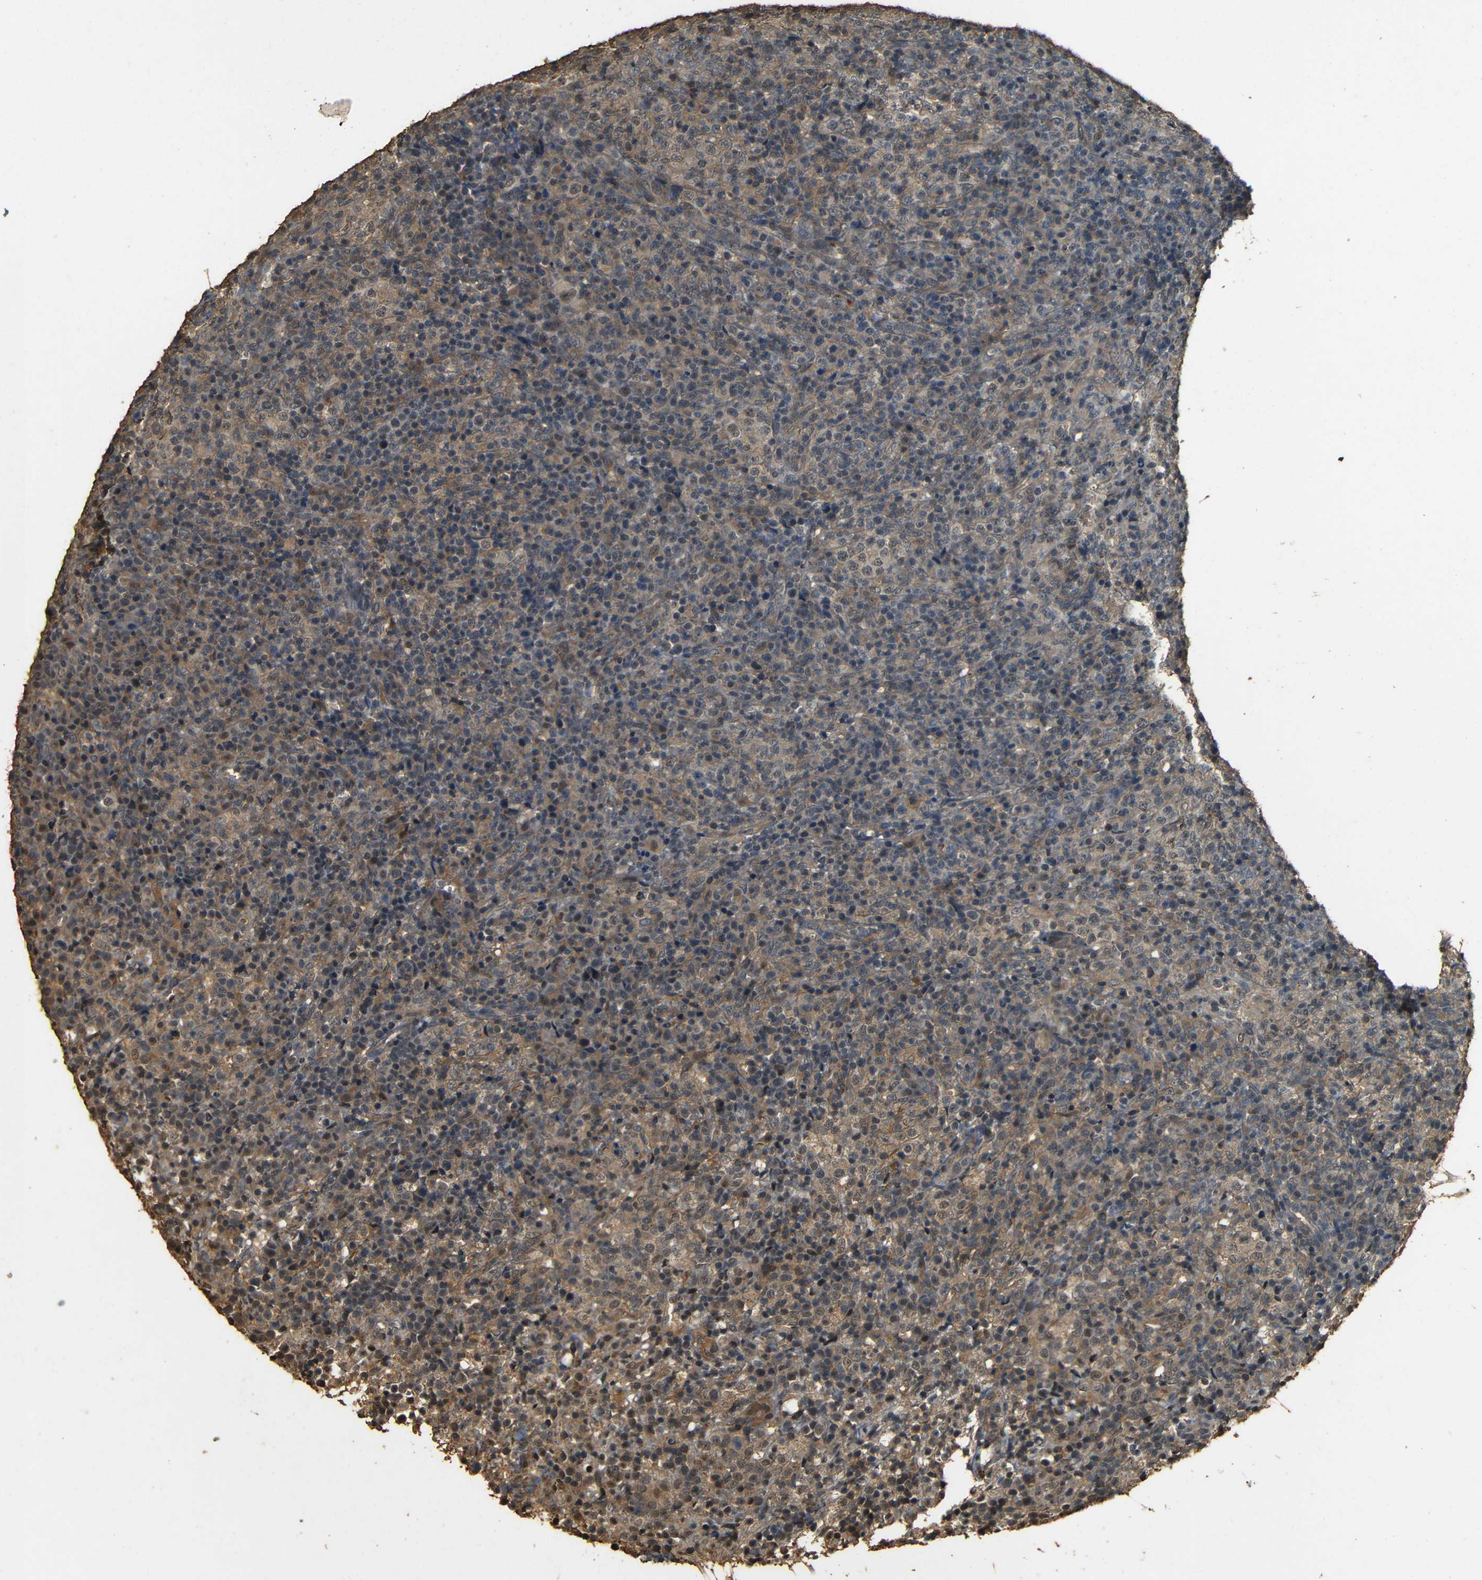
{"staining": {"intensity": "weak", "quantity": ">75%", "location": "cytoplasmic/membranous"}, "tissue": "lymphoma", "cell_type": "Tumor cells", "image_type": "cancer", "snomed": [{"axis": "morphology", "description": "Malignant lymphoma, non-Hodgkin's type, High grade"}, {"axis": "topography", "description": "Lymph node"}], "caption": "The photomicrograph displays immunohistochemical staining of malignant lymphoma, non-Hodgkin's type (high-grade). There is weak cytoplasmic/membranous staining is identified in about >75% of tumor cells.", "gene": "PDE5A", "patient": {"sex": "female", "age": 76}}